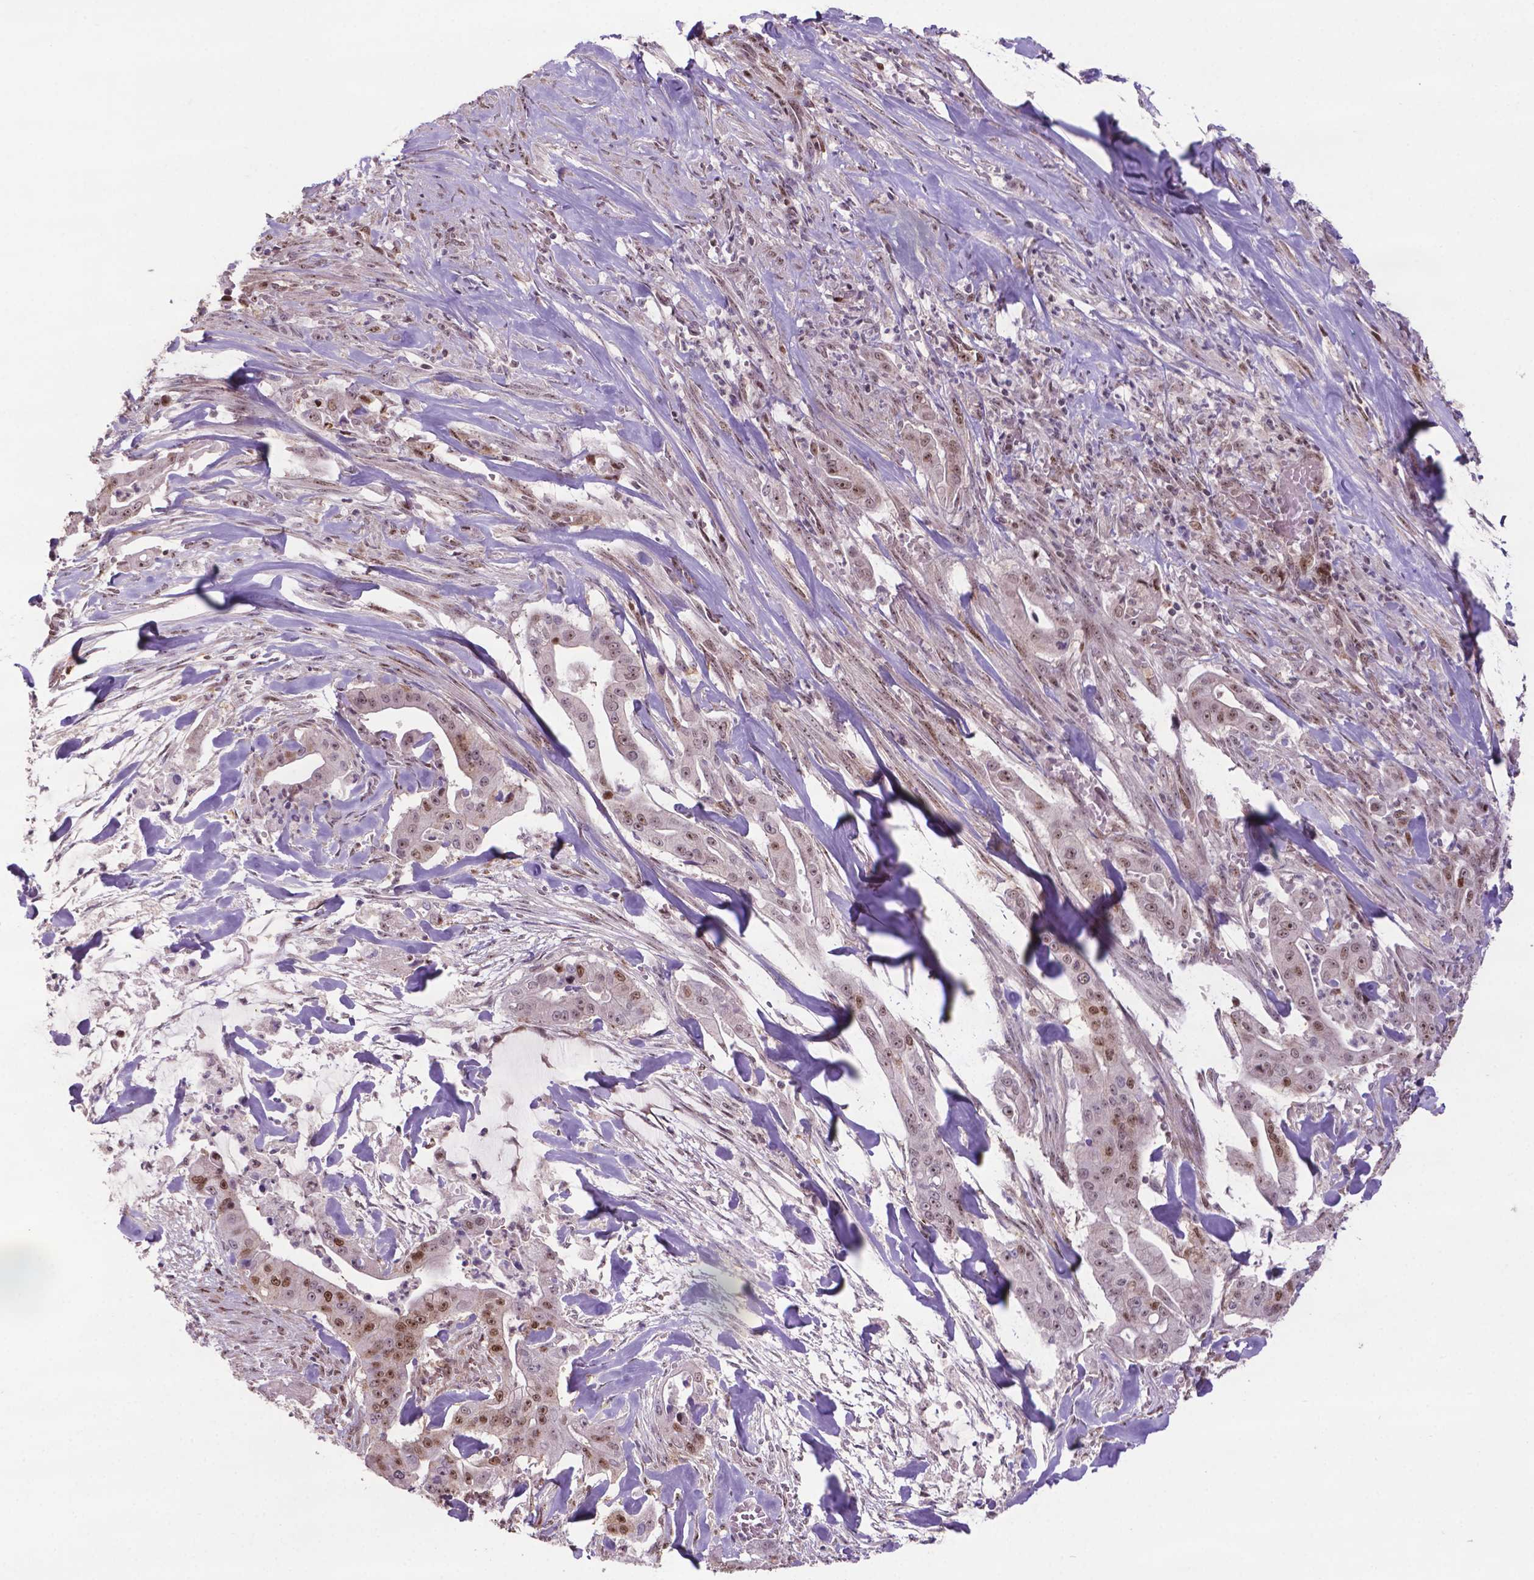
{"staining": {"intensity": "moderate", "quantity": ">75%", "location": "nuclear"}, "tissue": "pancreatic cancer", "cell_type": "Tumor cells", "image_type": "cancer", "snomed": [{"axis": "morphology", "description": "Normal tissue, NOS"}, {"axis": "morphology", "description": "Inflammation, NOS"}, {"axis": "morphology", "description": "Adenocarcinoma, NOS"}, {"axis": "topography", "description": "Pancreas"}], "caption": "Immunohistochemistry (IHC) staining of pancreatic adenocarcinoma, which shows medium levels of moderate nuclear positivity in about >75% of tumor cells indicating moderate nuclear protein positivity. The staining was performed using DAB (3,3'-diaminobenzidine) (brown) for protein detection and nuclei were counterstained in hematoxylin (blue).", "gene": "CSNK2A1", "patient": {"sex": "male", "age": 57}}